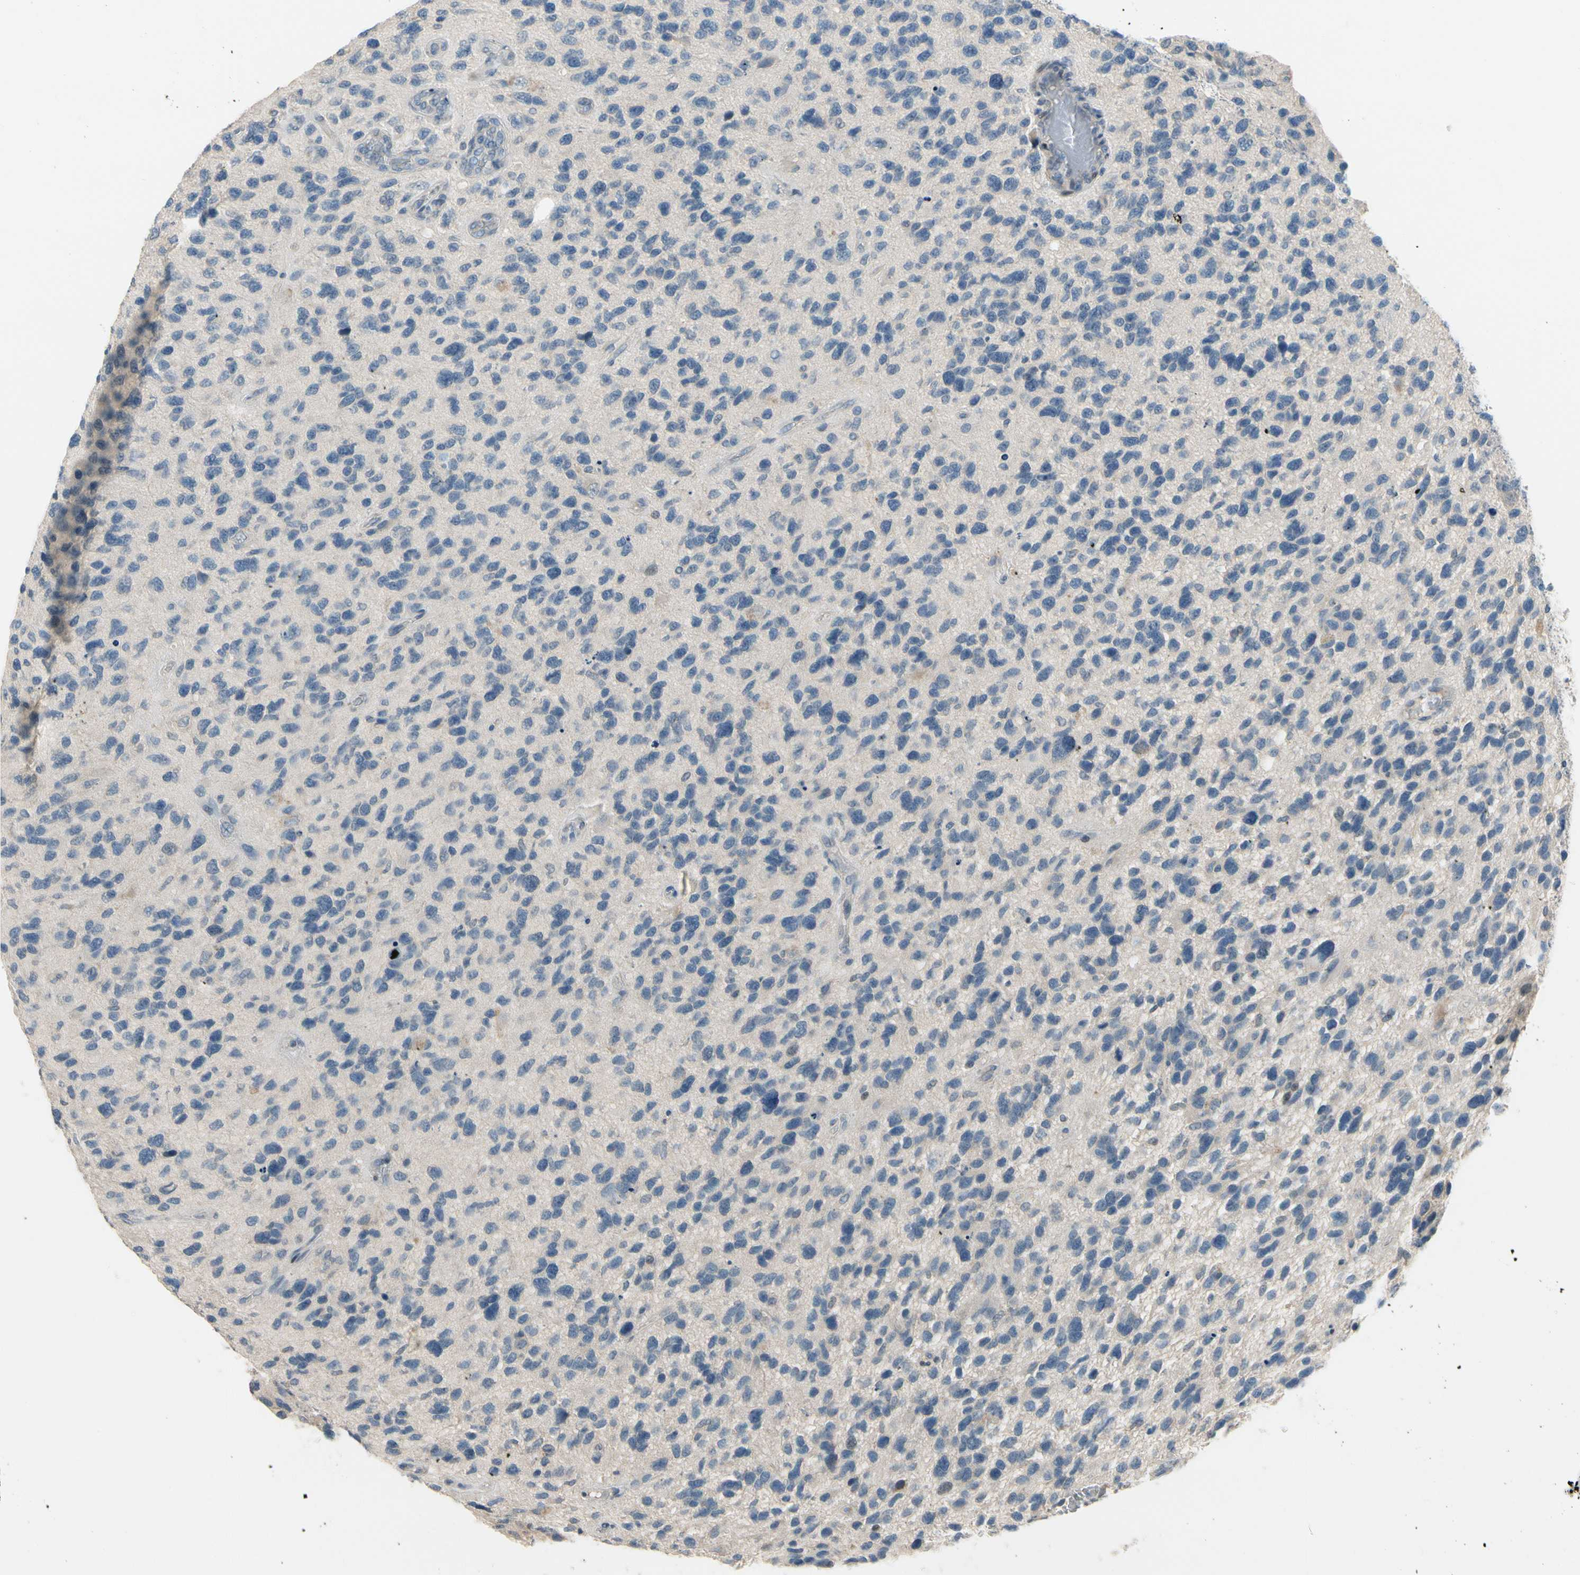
{"staining": {"intensity": "weak", "quantity": "<25%", "location": "cytoplasmic/membranous"}, "tissue": "glioma", "cell_type": "Tumor cells", "image_type": "cancer", "snomed": [{"axis": "morphology", "description": "Glioma, malignant, High grade"}, {"axis": "topography", "description": "Brain"}], "caption": "DAB (3,3'-diaminobenzidine) immunohistochemical staining of human malignant high-grade glioma displays no significant staining in tumor cells.", "gene": "PIP5K1B", "patient": {"sex": "female", "age": 58}}